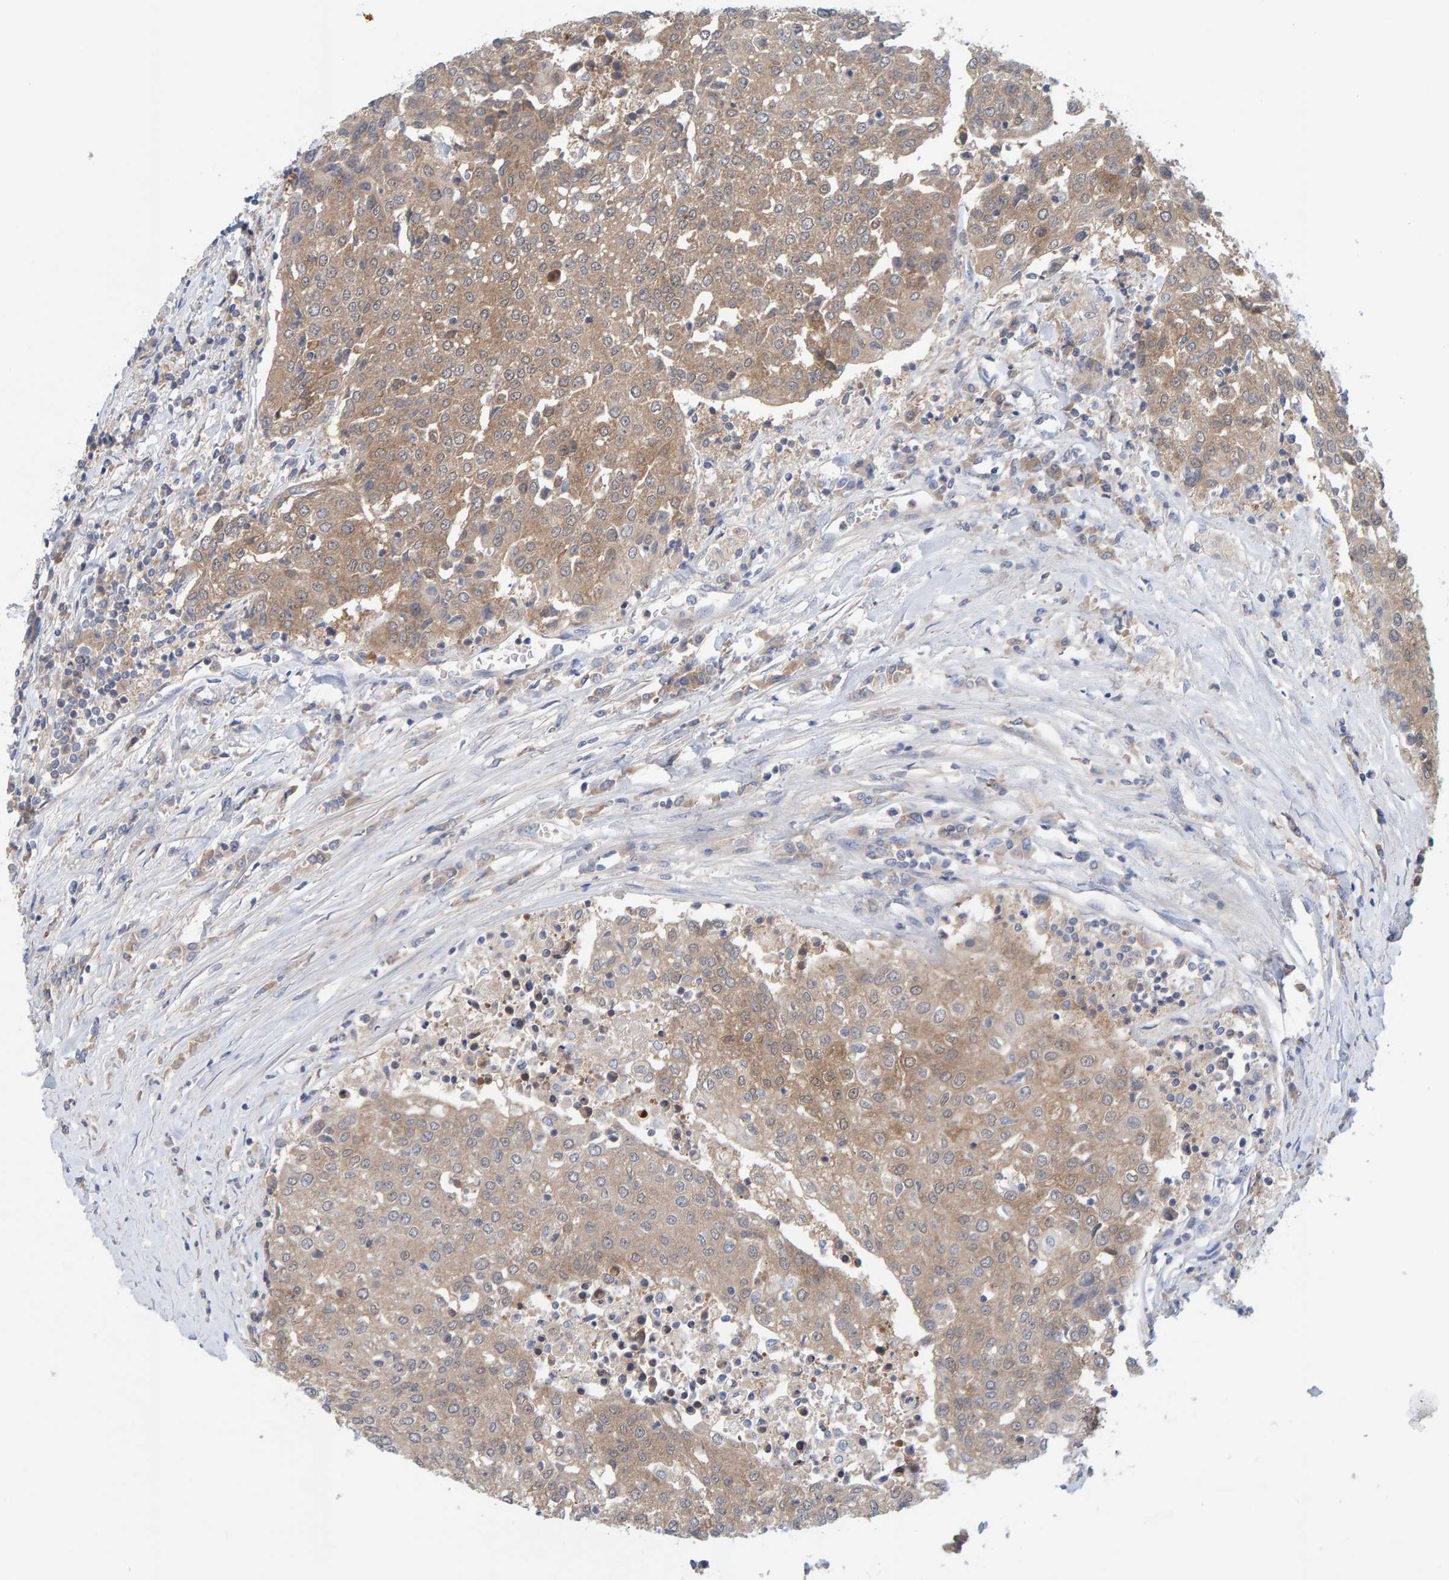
{"staining": {"intensity": "weak", "quantity": ">75%", "location": "cytoplasmic/membranous"}, "tissue": "urothelial cancer", "cell_type": "Tumor cells", "image_type": "cancer", "snomed": [{"axis": "morphology", "description": "Urothelial carcinoma, High grade"}, {"axis": "topography", "description": "Urinary bladder"}], "caption": "Weak cytoplasmic/membranous staining for a protein is identified in approximately >75% of tumor cells of high-grade urothelial carcinoma using immunohistochemistry (IHC).", "gene": "TATDN1", "patient": {"sex": "female", "age": 85}}